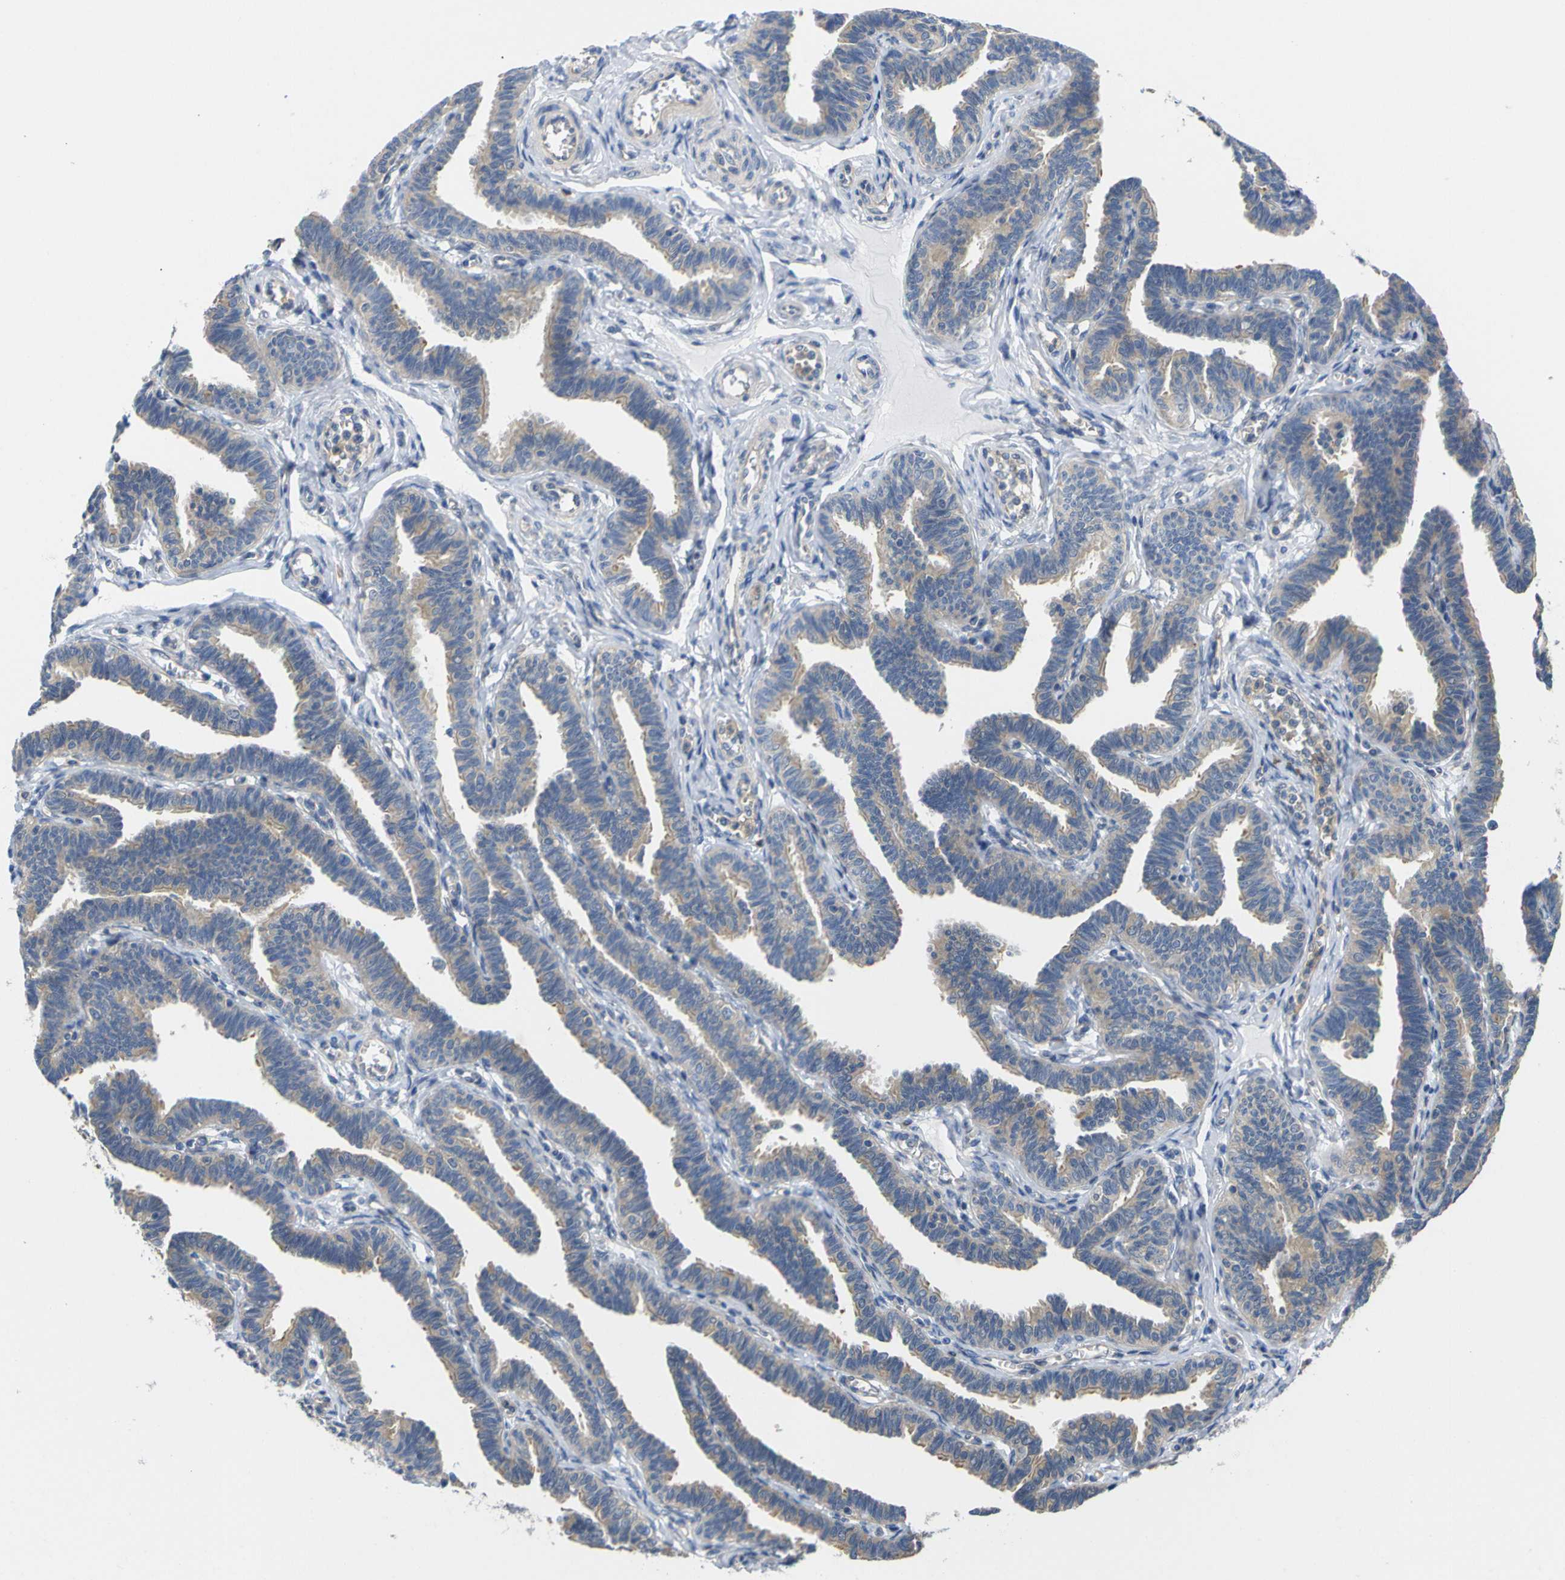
{"staining": {"intensity": "weak", "quantity": ">75%", "location": "cytoplasmic/membranous"}, "tissue": "fallopian tube", "cell_type": "Glandular cells", "image_type": "normal", "snomed": [{"axis": "morphology", "description": "Normal tissue, NOS"}, {"axis": "topography", "description": "Fallopian tube"}, {"axis": "topography", "description": "Ovary"}], "caption": "Protein analysis of unremarkable fallopian tube shows weak cytoplasmic/membranous positivity in approximately >75% of glandular cells. (IHC, brightfield microscopy, high magnification).", "gene": "USH1C", "patient": {"sex": "female", "age": 23}}